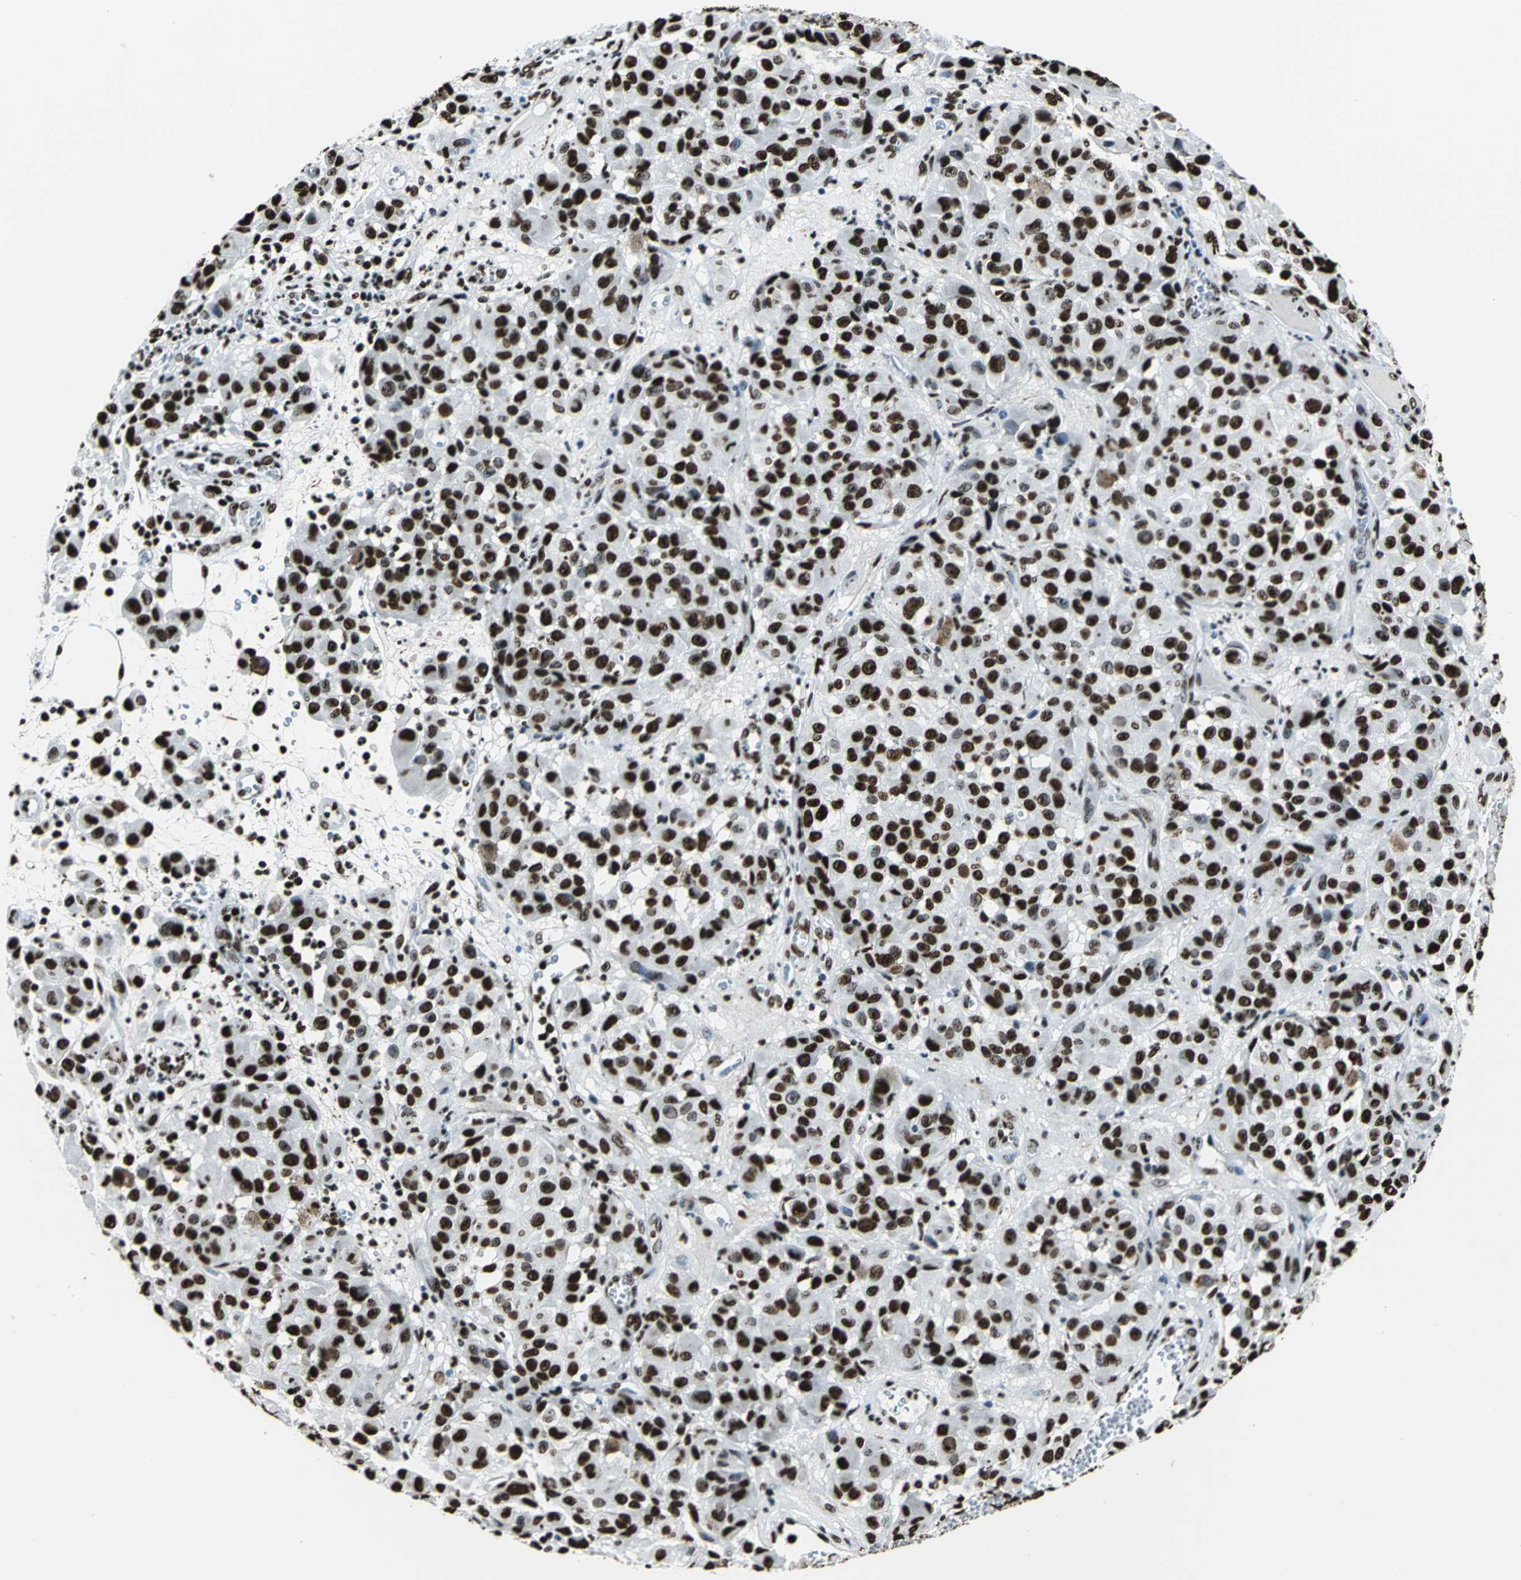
{"staining": {"intensity": "strong", "quantity": ">75%", "location": "nuclear"}, "tissue": "melanoma", "cell_type": "Tumor cells", "image_type": "cancer", "snomed": [{"axis": "morphology", "description": "Malignant melanoma, NOS"}, {"axis": "topography", "description": "Skin"}], "caption": "Strong nuclear positivity for a protein is present in about >75% of tumor cells of melanoma using immunohistochemistry (IHC).", "gene": "APEX1", "patient": {"sex": "female", "age": 21}}